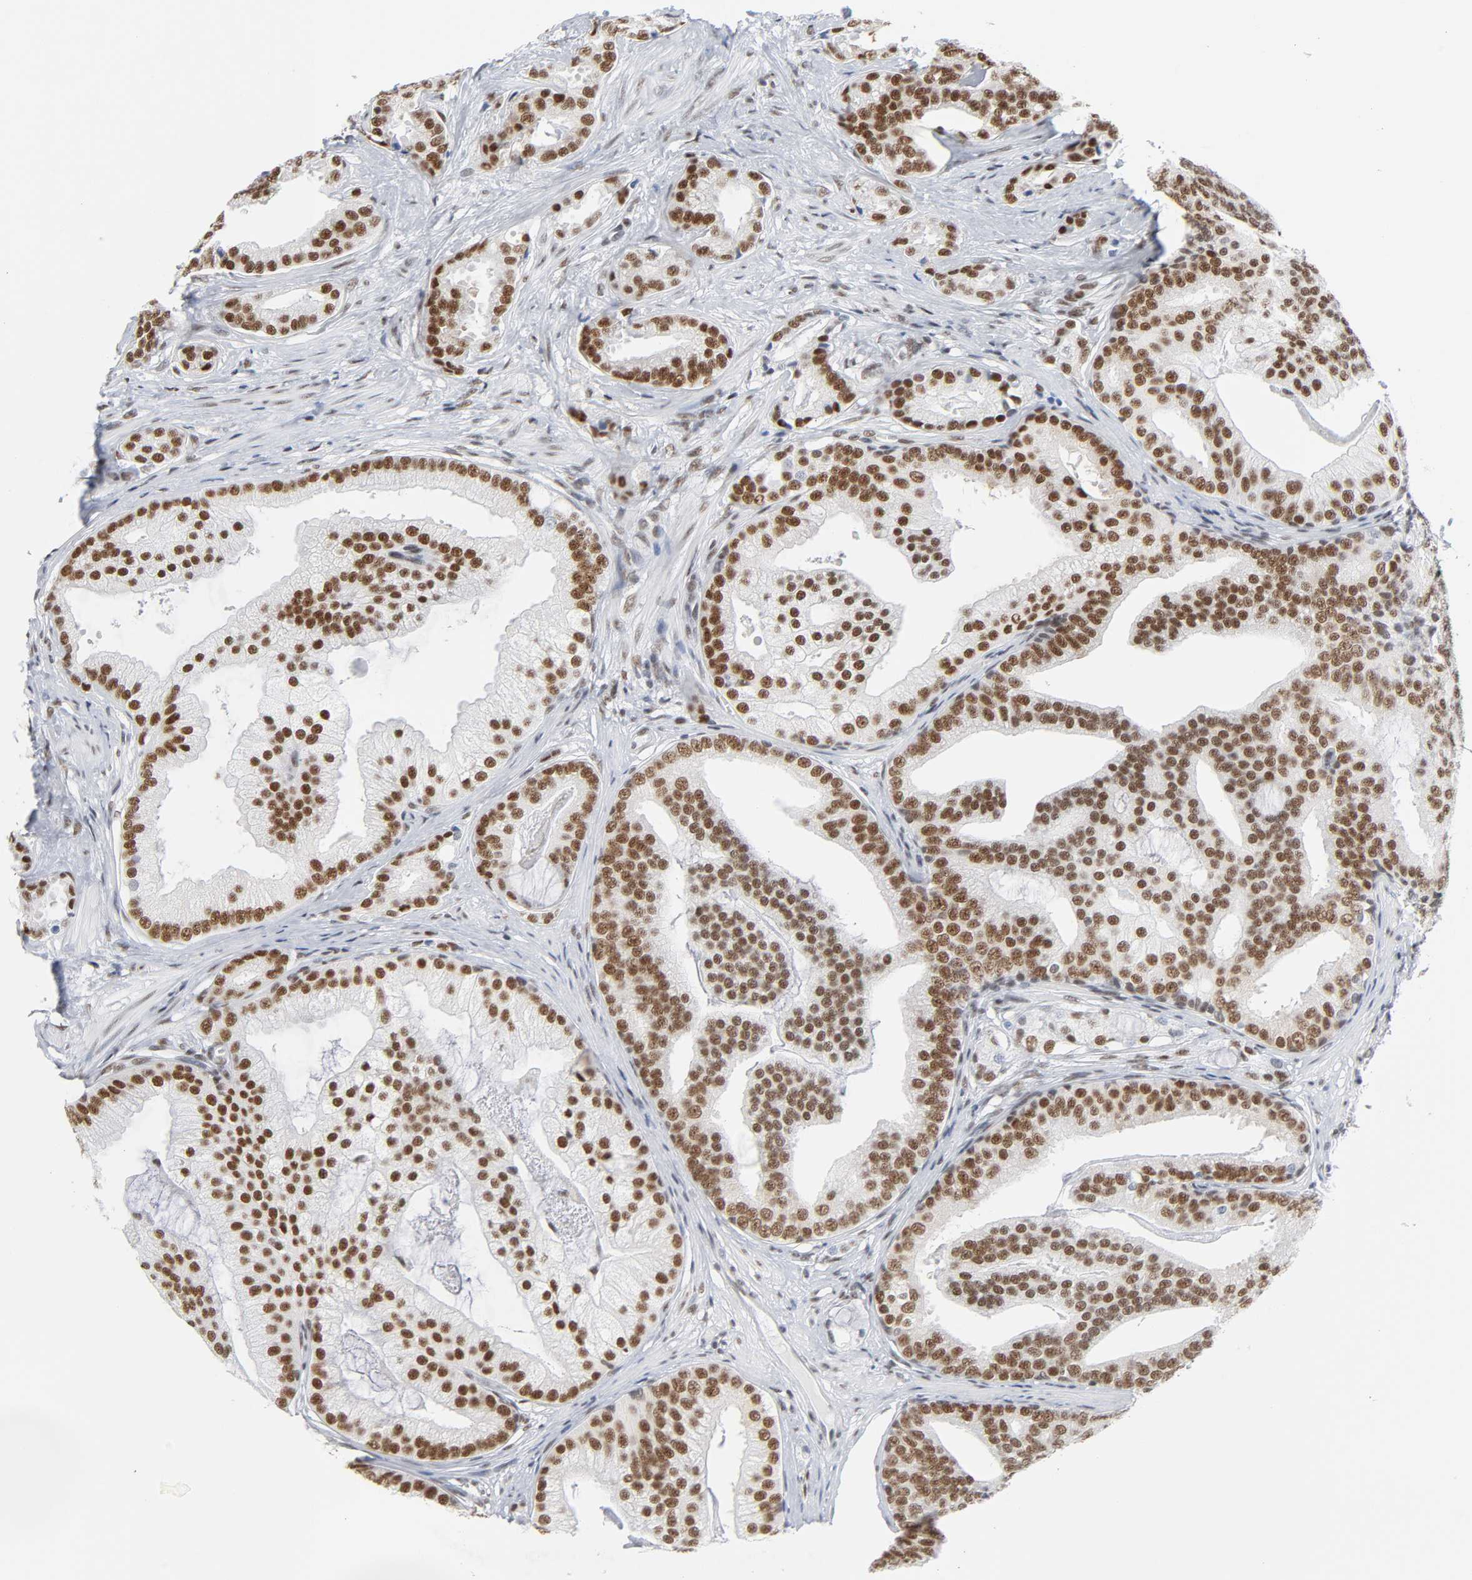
{"staining": {"intensity": "moderate", "quantity": ">75%", "location": "nuclear"}, "tissue": "prostate cancer", "cell_type": "Tumor cells", "image_type": "cancer", "snomed": [{"axis": "morphology", "description": "Adenocarcinoma, Low grade"}, {"axis": "topography", "description": "Prostate"}], "caption": "Immunohistochemical staining of human prostate low-grade adenocarcinoma shows moderate nuclear protein expression in about >75% of tumor cells.", "gene": "CSTF2", "patient": {"sex": "male", "age": 58}}